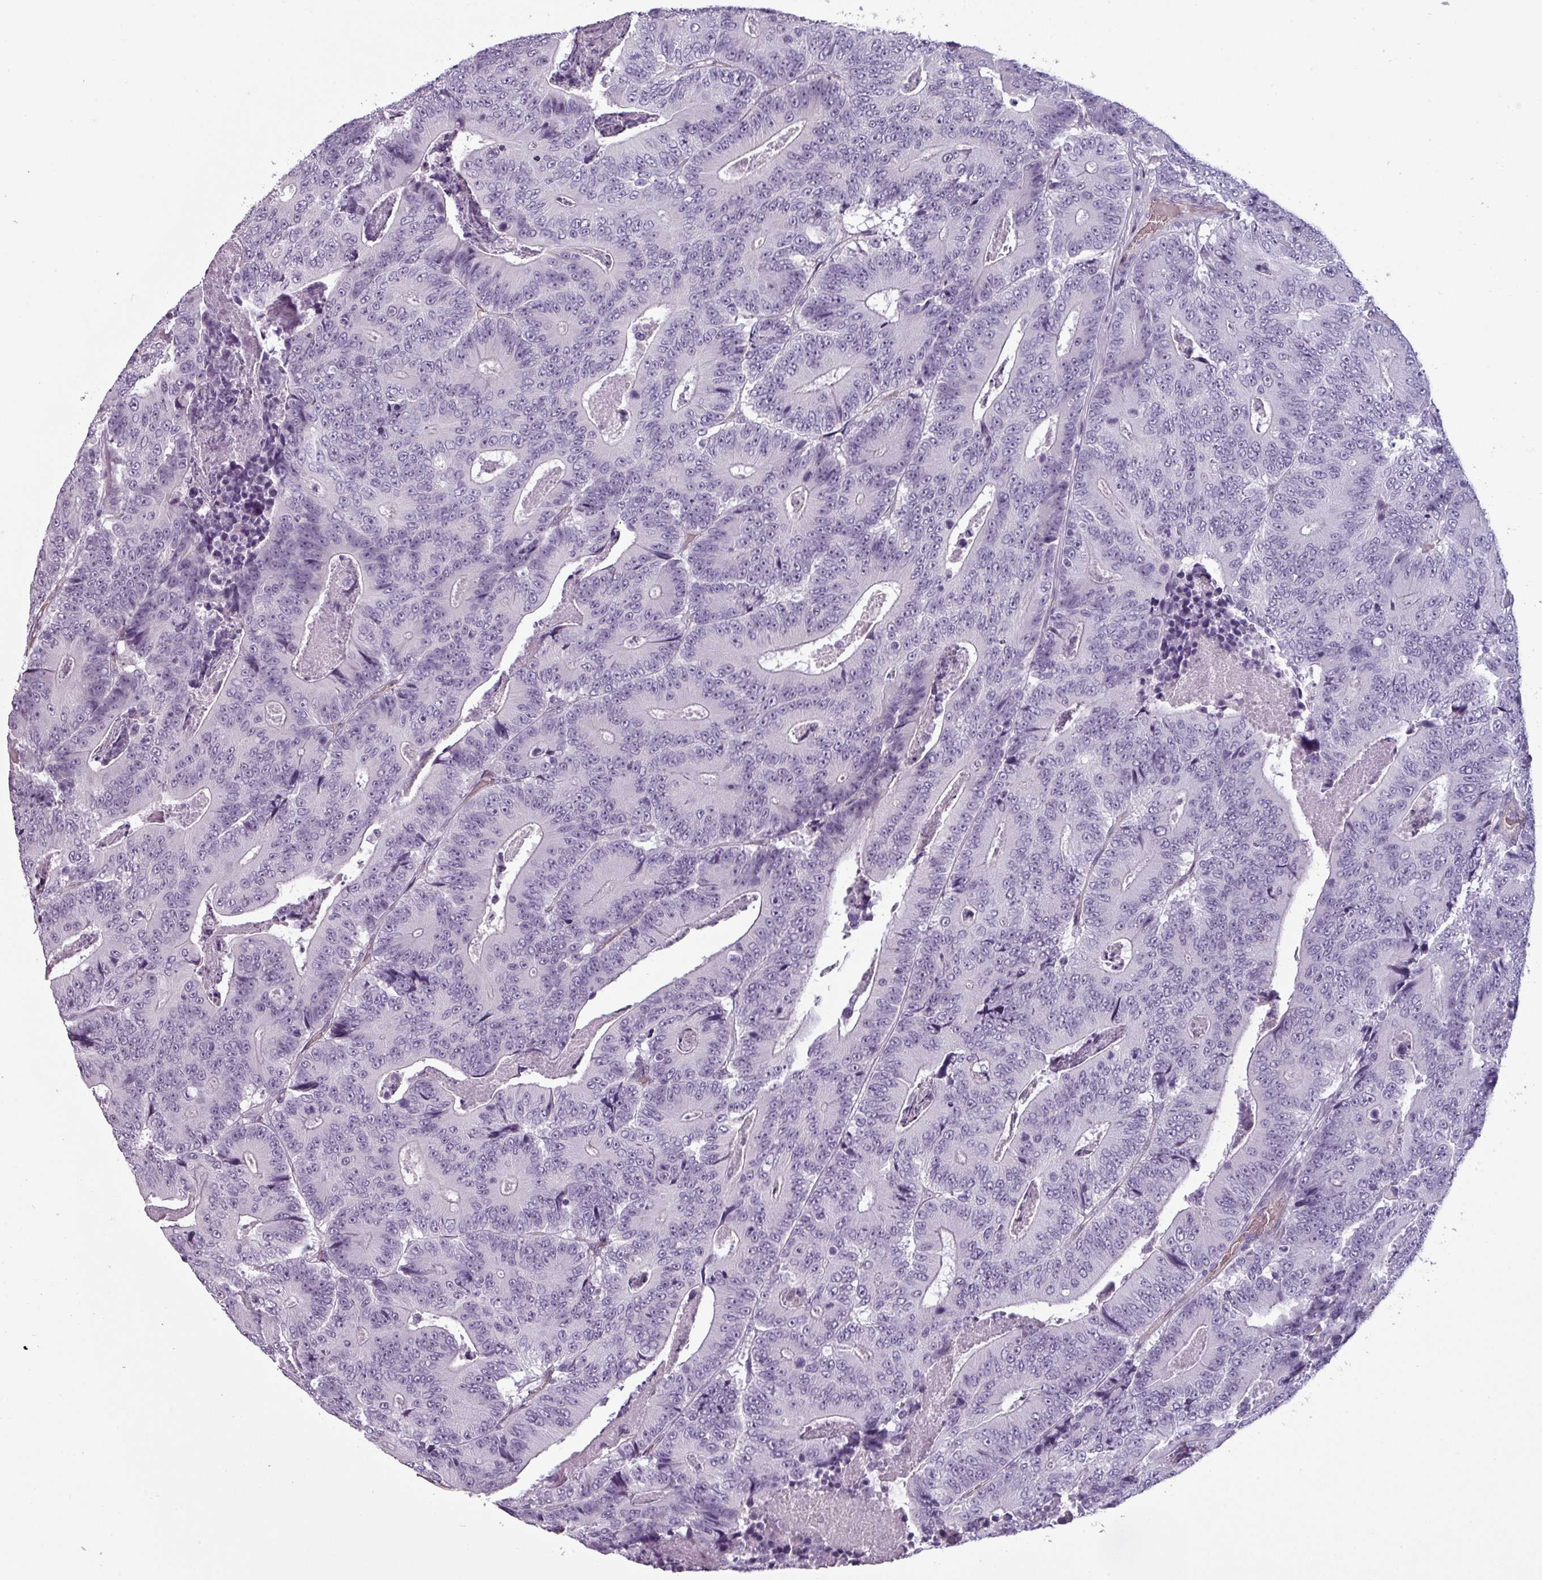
{"staining": {"intensity": "negative", "quantity": "none", "location": "none"}, "tissue": "colorectal cancer", "cell_type": "Tumor cells", "image_type": "cancer", "snomed": [{"axis": "morphology", "description": "Adenocarcinoma, NOS"}, {"axis": "topography", "description": "Colon"}], "caption": "The image shows no significant expression in tumor cells of colorectal adenocarcinoma.", "gene": "AREL1", "patient": {"sex": "male", "age": 83}}